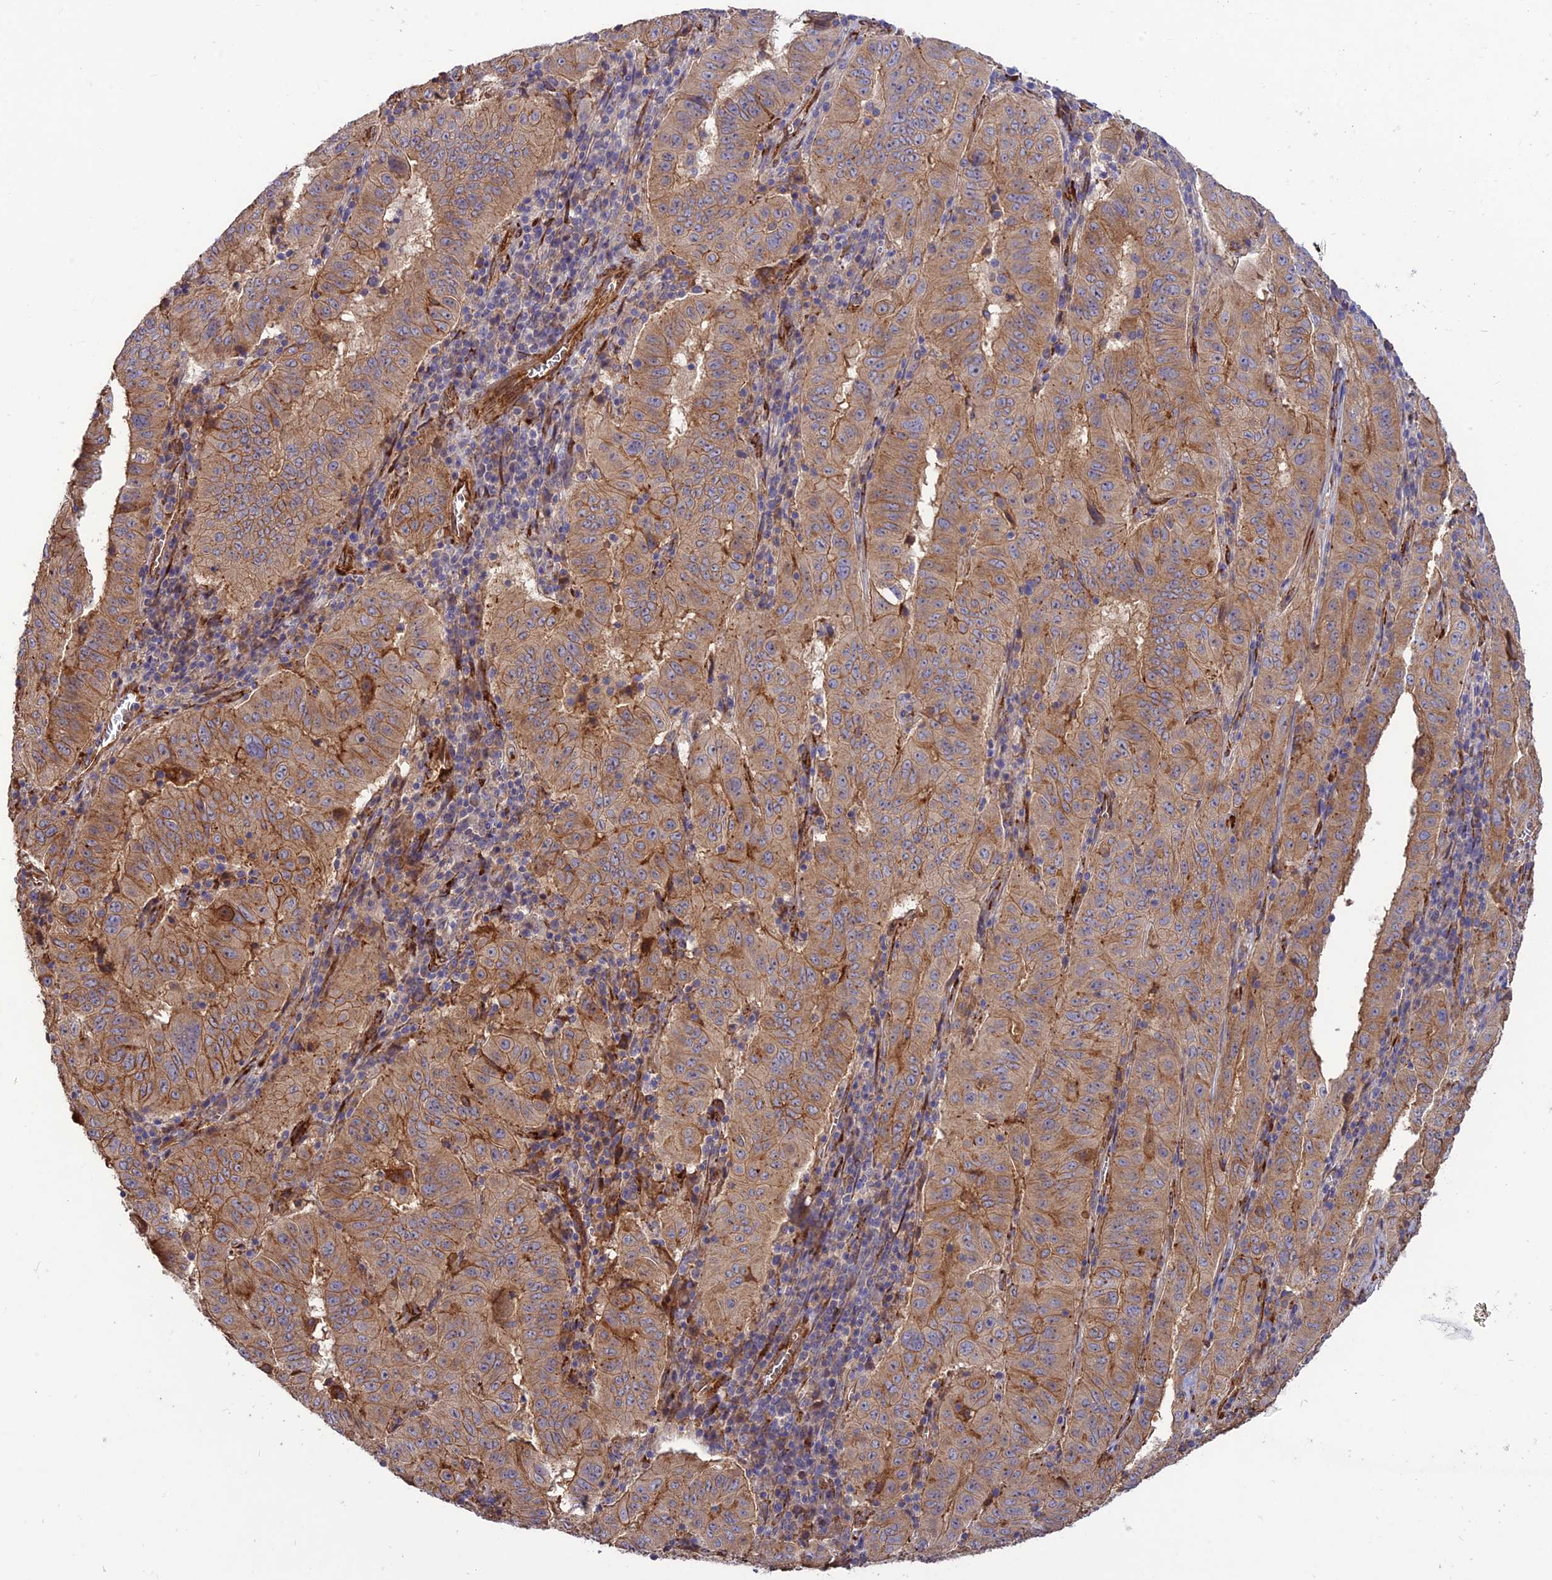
{"staining": {"intensity": "moderate", "quantity": "25%-75%", "location": "cytoplasmic/membranous"}, "tissue": "pancreatic cancer", "cell_type": "Tumor cells", "image_type": "cancer", "snomed": [{"axis": "morphology", "description": "Adenocarcinoma, NOS"}, {"axis": "topography", "description": "Pancreas"}], "caption": "The micrograph shows staining of pancreatic cancer, revealing moderate cytoplasmic/membranous protein staining (brown color) within tumor cells. (IHC, brightfield microscopy, high magnification).", "gene": "CRTAP", "patient": {"sex": "male", "age": 63}}